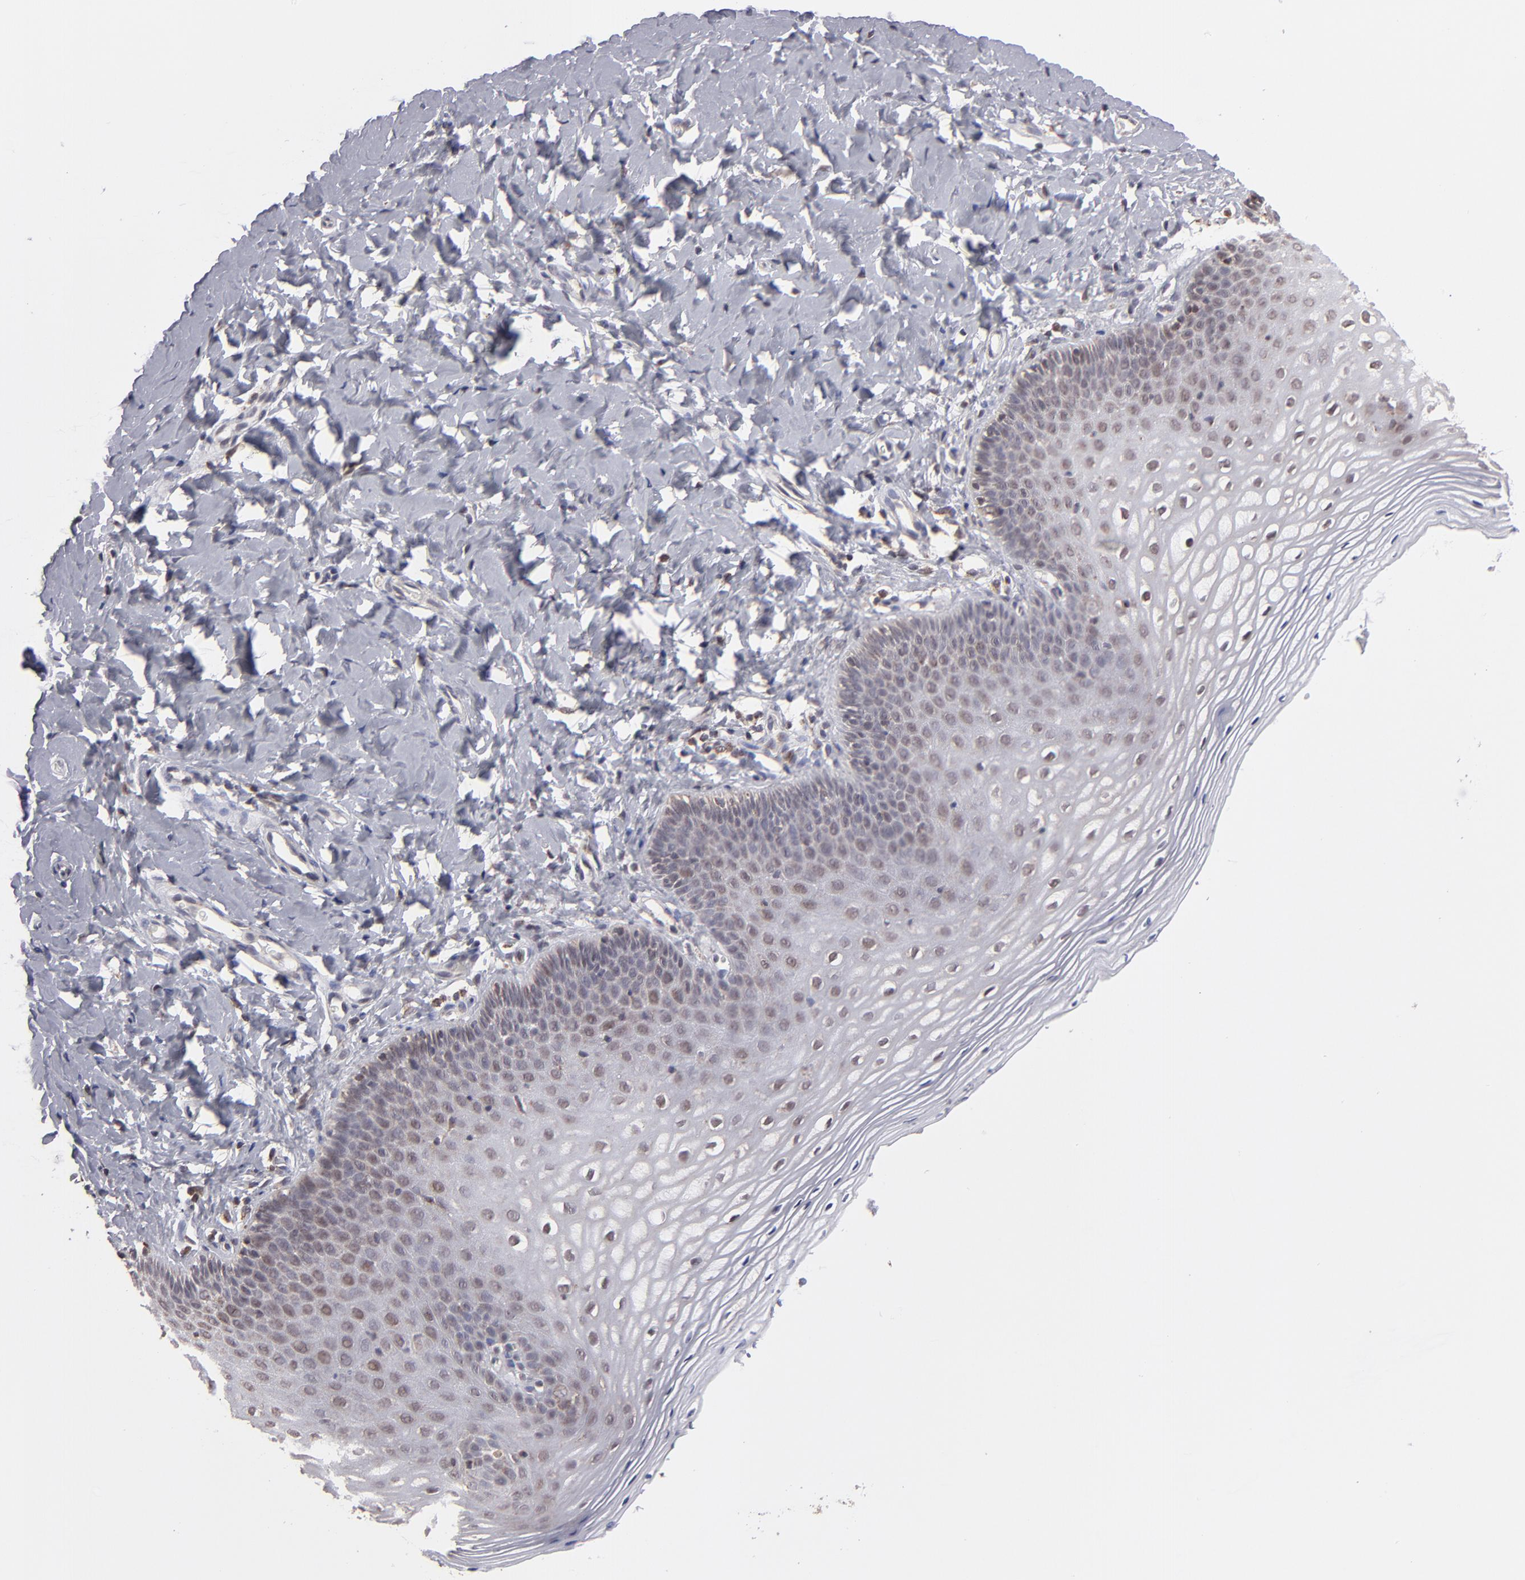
{"staining": {"intensity": "weak", "quantity": "25%-75%", "location": "nuclear"}, "tissue": "vagina", "cell_type": "Squamous epithelial cells", "image_type": "normal", "snomed": [{"axis": "morphology", "description": "Normal tissue, NOS"}, {"axis": "topography", "description": "Vagina"}], "caption": "Immunohistochemical staining of benign vagina demonstrates low levels of weak nuclear positivity in approximately 25%-75% of squamous epithelial cells.", "gene": "SLC15A1", "patient": {"sex": "female", "age": 55}}